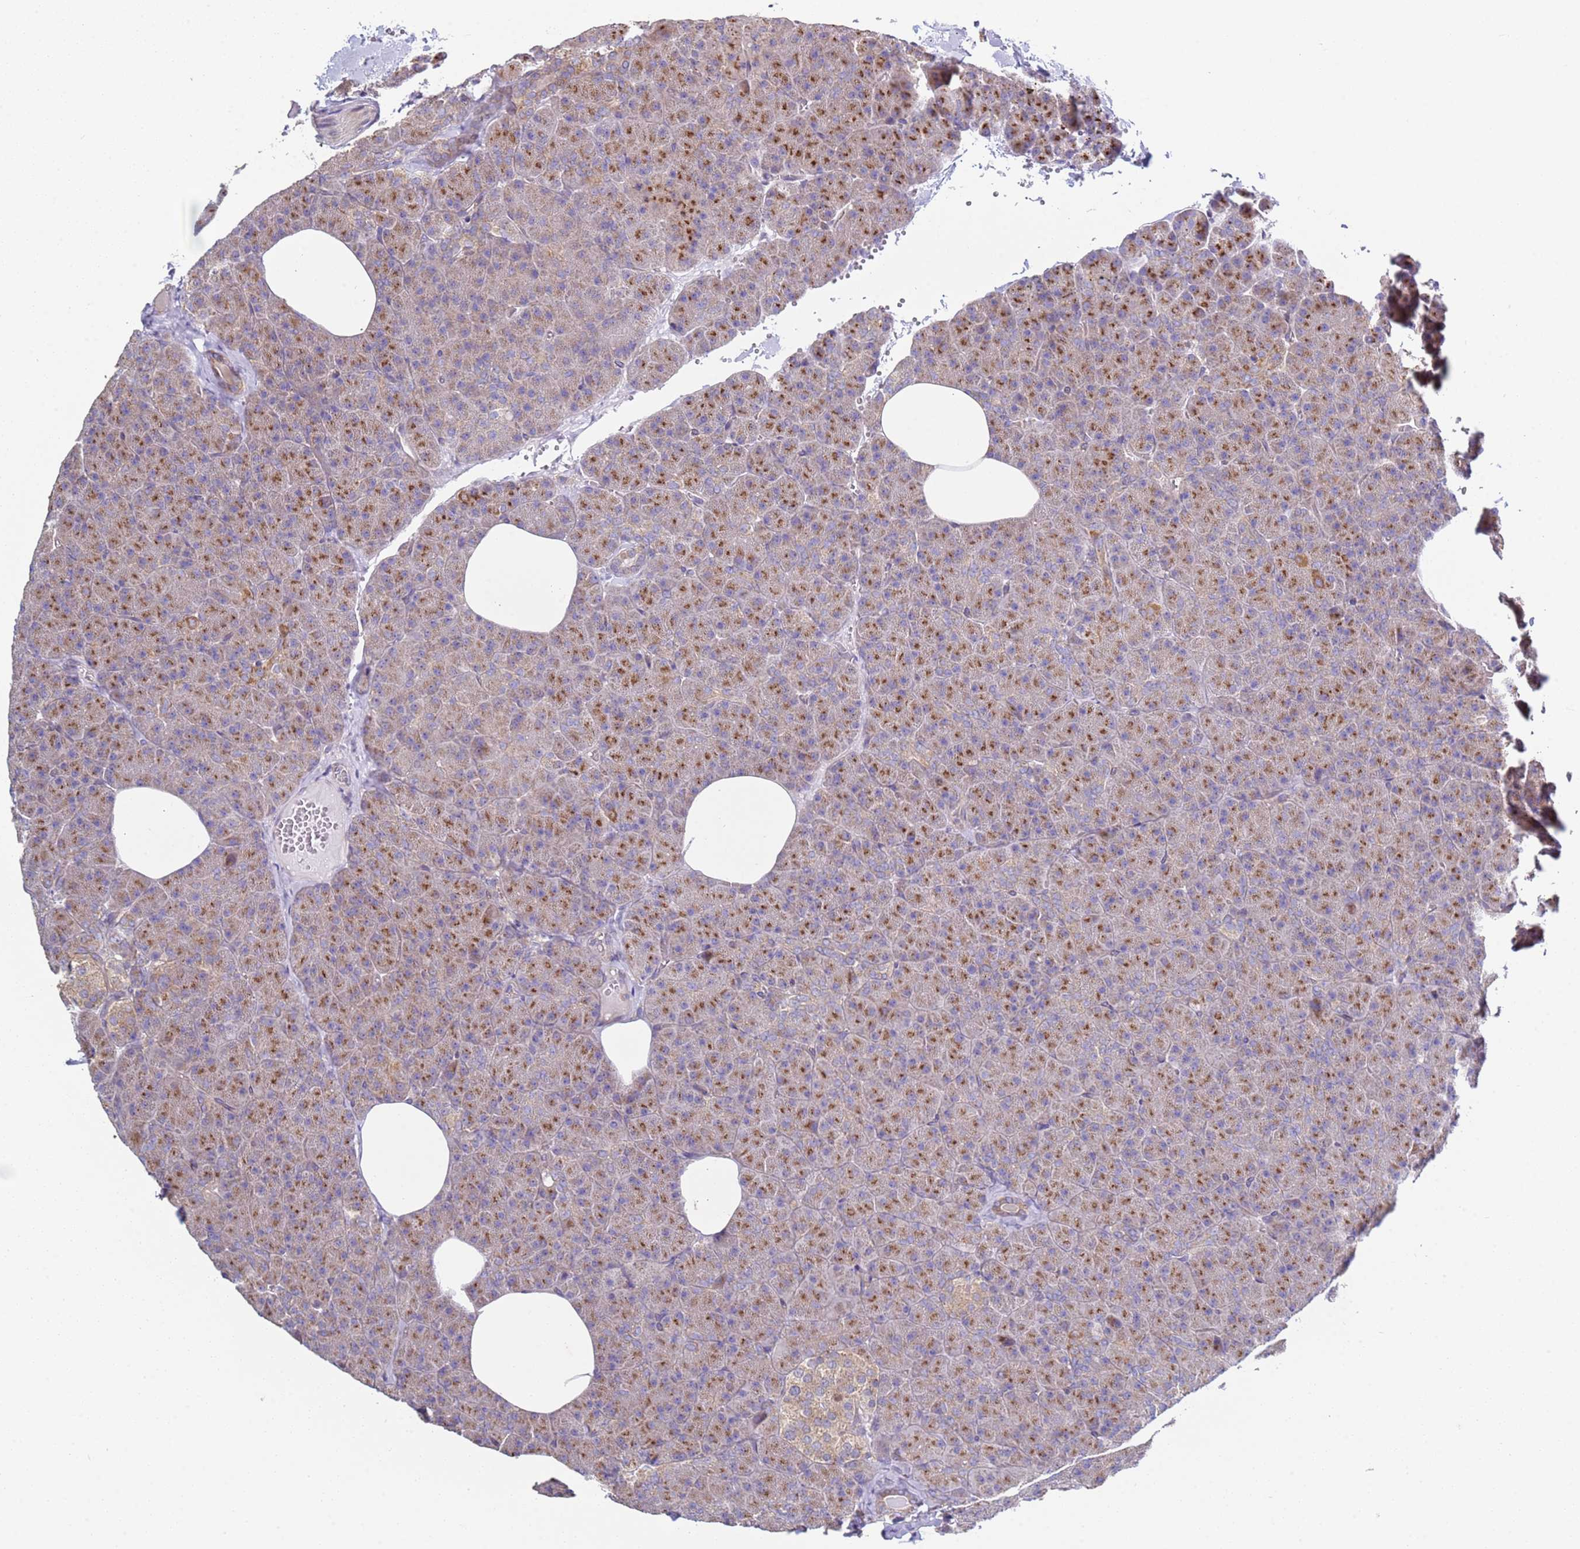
{"staining": {"intensity": "moderate", "quantity": "25%-75%", "location": "cytoplasmic/membranous"}, "tissue": "pancreas", "cell_type": "Exocrine glandular cells", "image_type": "normal", "snomed": [{"axis": "morphology", "description": "Normal tissue, NOS"}, {"axis": "morphology", "description": "Carcinoid, malignant, NOS"}, {"axis": "topography", "description": "Pancreas"}], "caption": "Approximately 25%-75% of exocrine glandular cells in benign human pancreas display moderate cytoplasmic/membranous protein staining as visualized by brown immunohistochemical staining.", "gene": "DIP2B", "patient": {"sex": "female", "age": 35}}